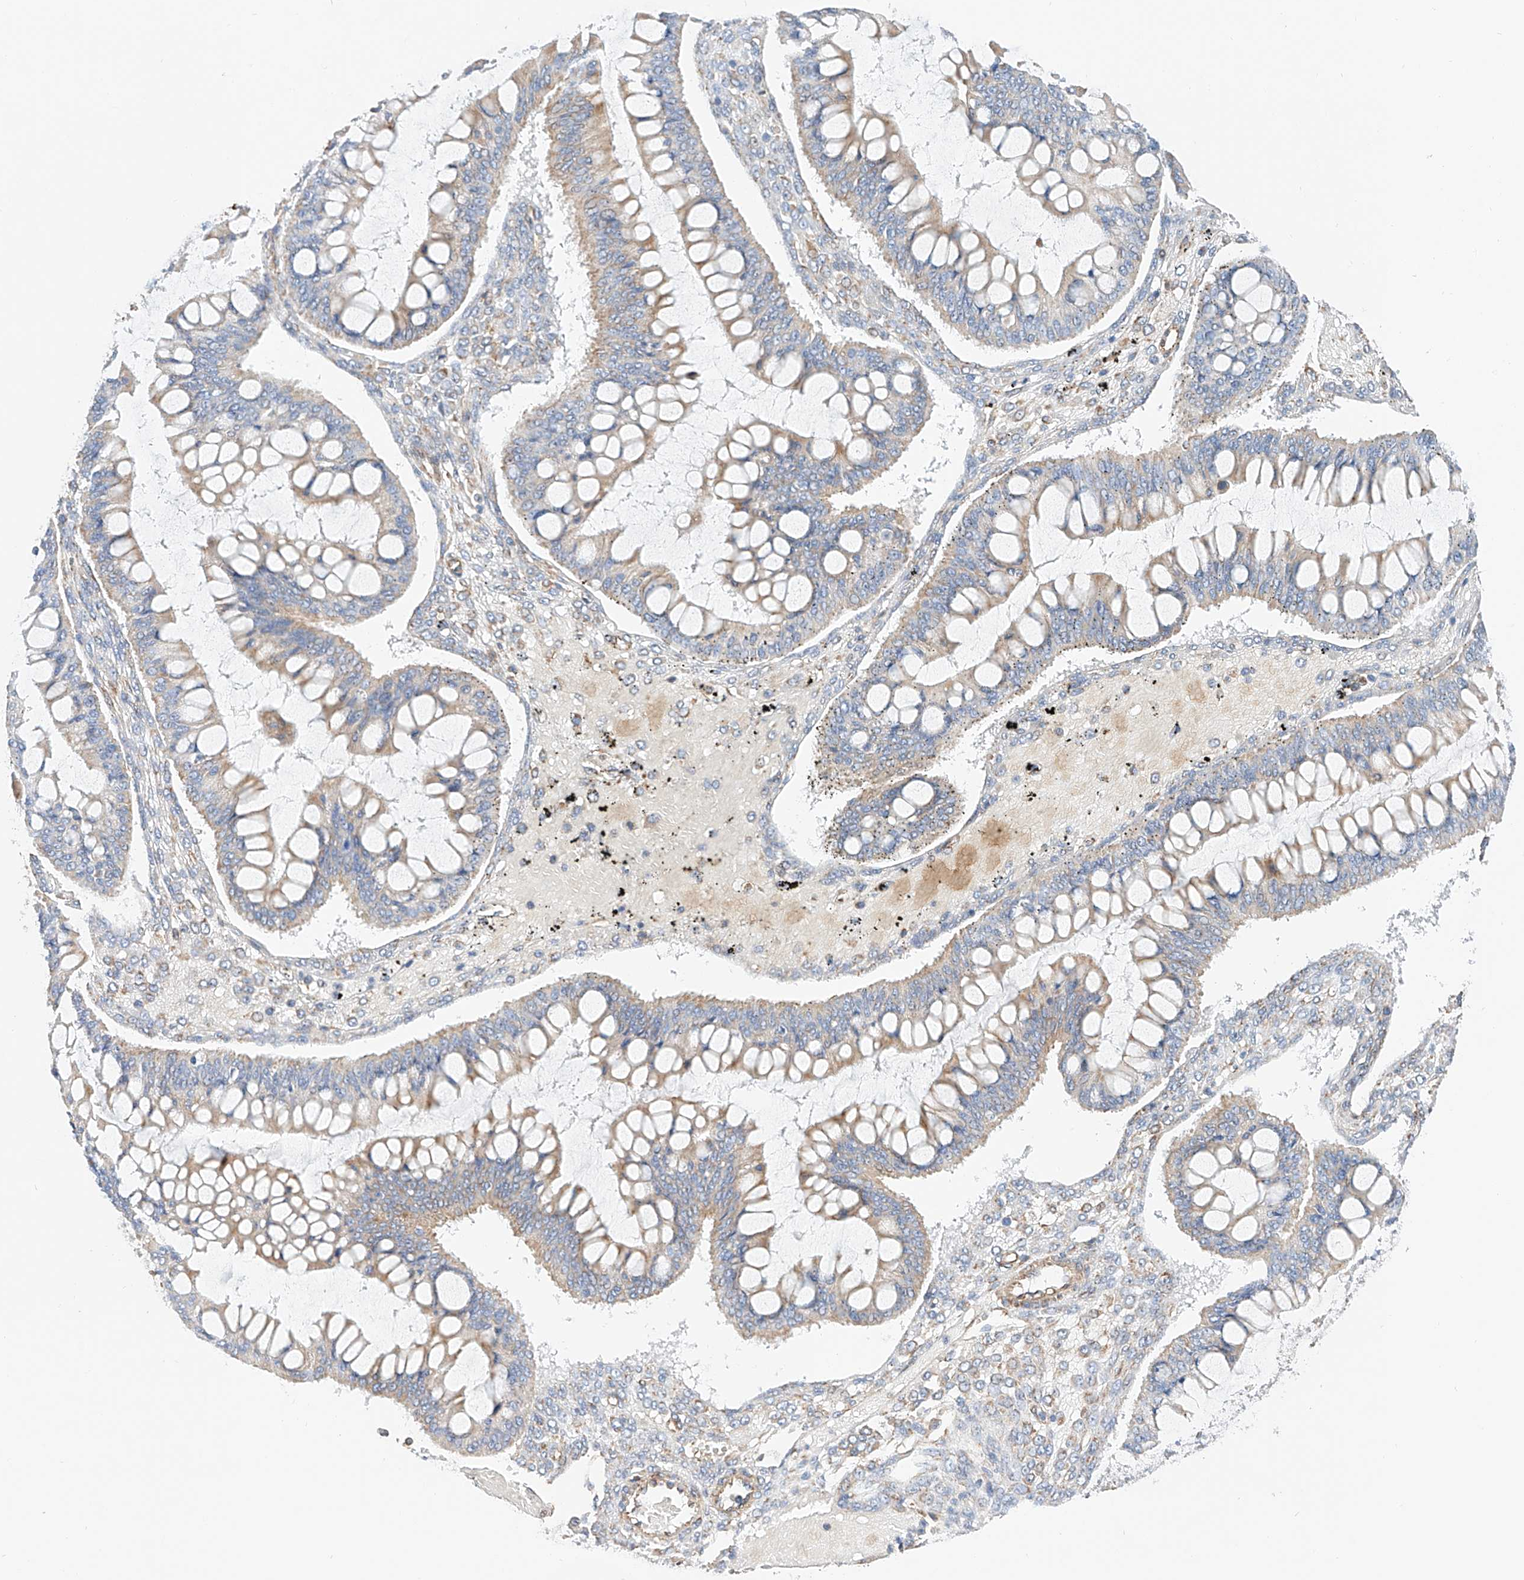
{"staining": {"intensity": "weak", "quantity": "25%-75%", "location": "cytoplasmic/membranous"}, "tissue": "ovarian cancer", "cell_type": "Tumor cells", "image_type": "cancer", "snomed": [{"axis": "morphology", "description": "Cystadenocarcinoma, mucinous, NOS"}, {"axis": "topography", "description": "Ovary"}], "caption": "Tumor cells display low levels of weak cytoplasmic/membranous staining in about 25%-75% of cells in human ovarian cancer.", "gene": "NDUFV3", "patient": {"sex": "female", "age": 73}}